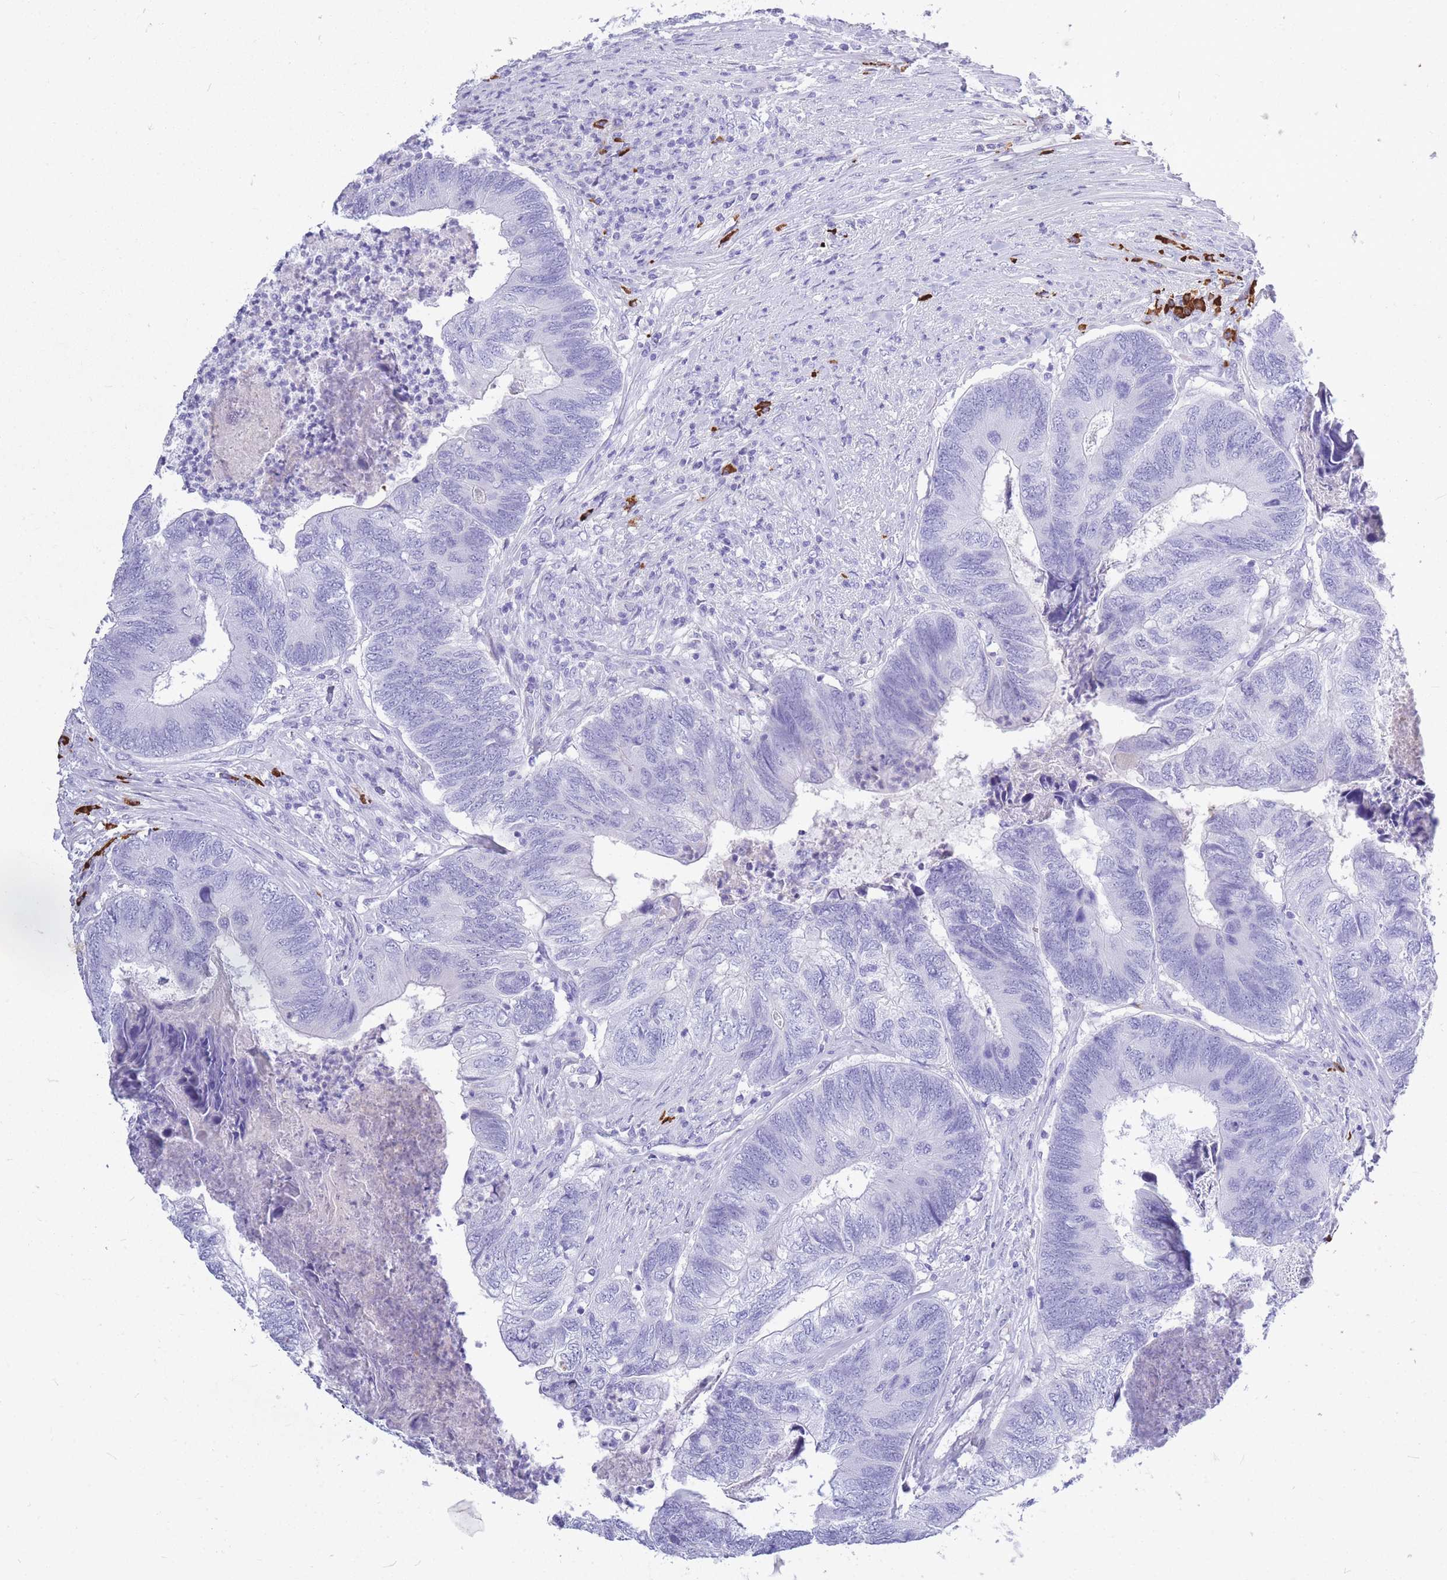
{"staining": {"intensity": "negative", "quantity": "none", "location": "none"}, "tissue": "colorectal cancer", "cell_type": "Tumor cells", "image_type": "cancer", "snomed": [{"axis": "morphology", "description": "Adenocarcinoma, NOS"}, {"axis": "topography", "description": "Colon"}], "caption": "Human adenocarcinoma (colorectal) stained for a protein using immunohistochemistry reveals no positivity in tumor cells.", "gene": "ZFP62", "patient": {"sex": "female", "age": 67}}